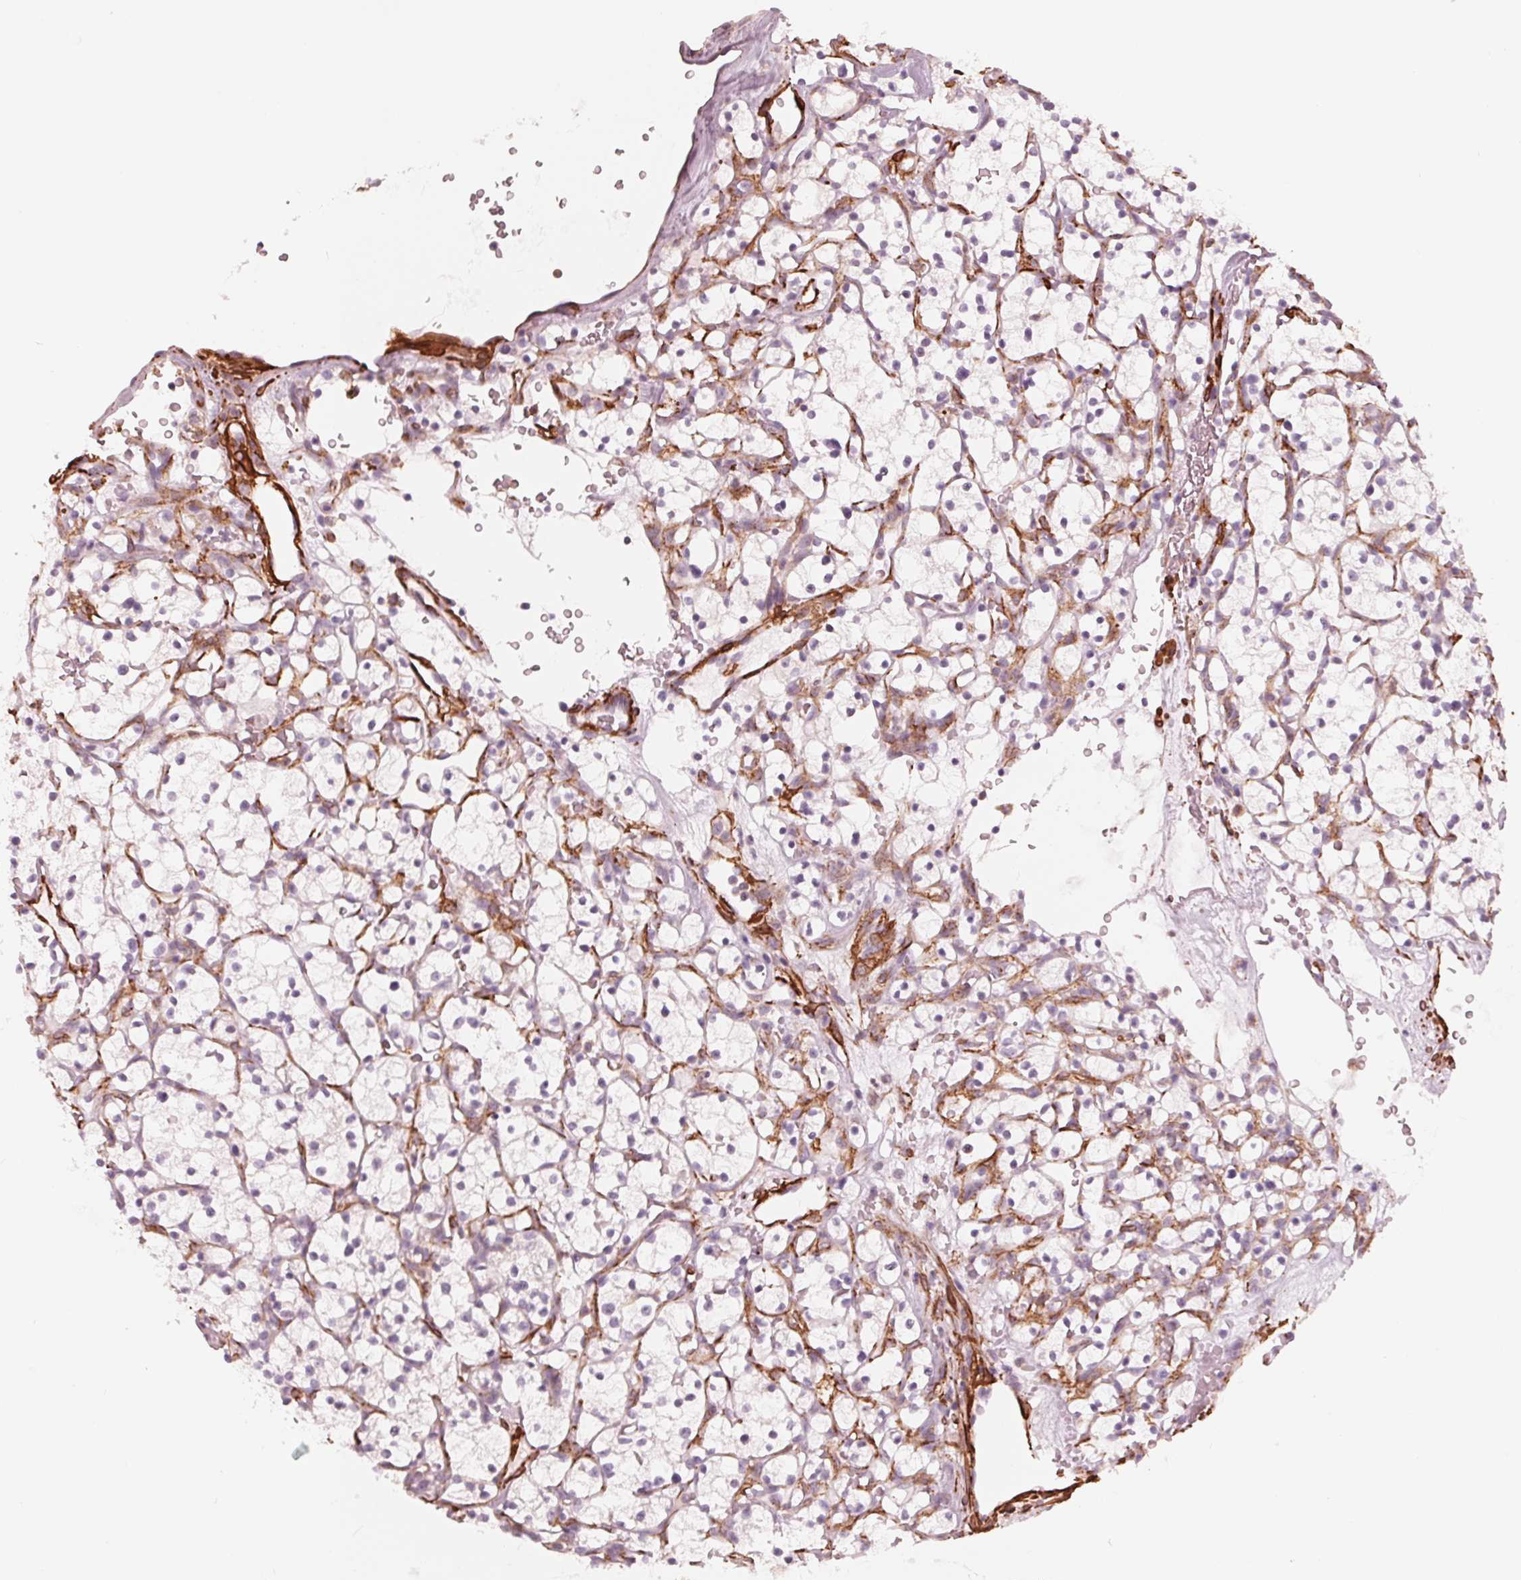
{"staining": {"intensity": "negative", "quantity": "none", "location": "none"}, "tissue": "renal cancer", "cell_type": "Tumor cells", "image_type": "cancer", "snomed": [{"axis": "morphology", "description": "Adenocarcinoma, NOS"}, {"axis": "topography", "description": "Kidney"}], "caption": "Tumor cells are negative for brown protein staining in renal adenocarcinoma.", "gene": "MIER3", "patient": {"sex": "female", "age": 64}}